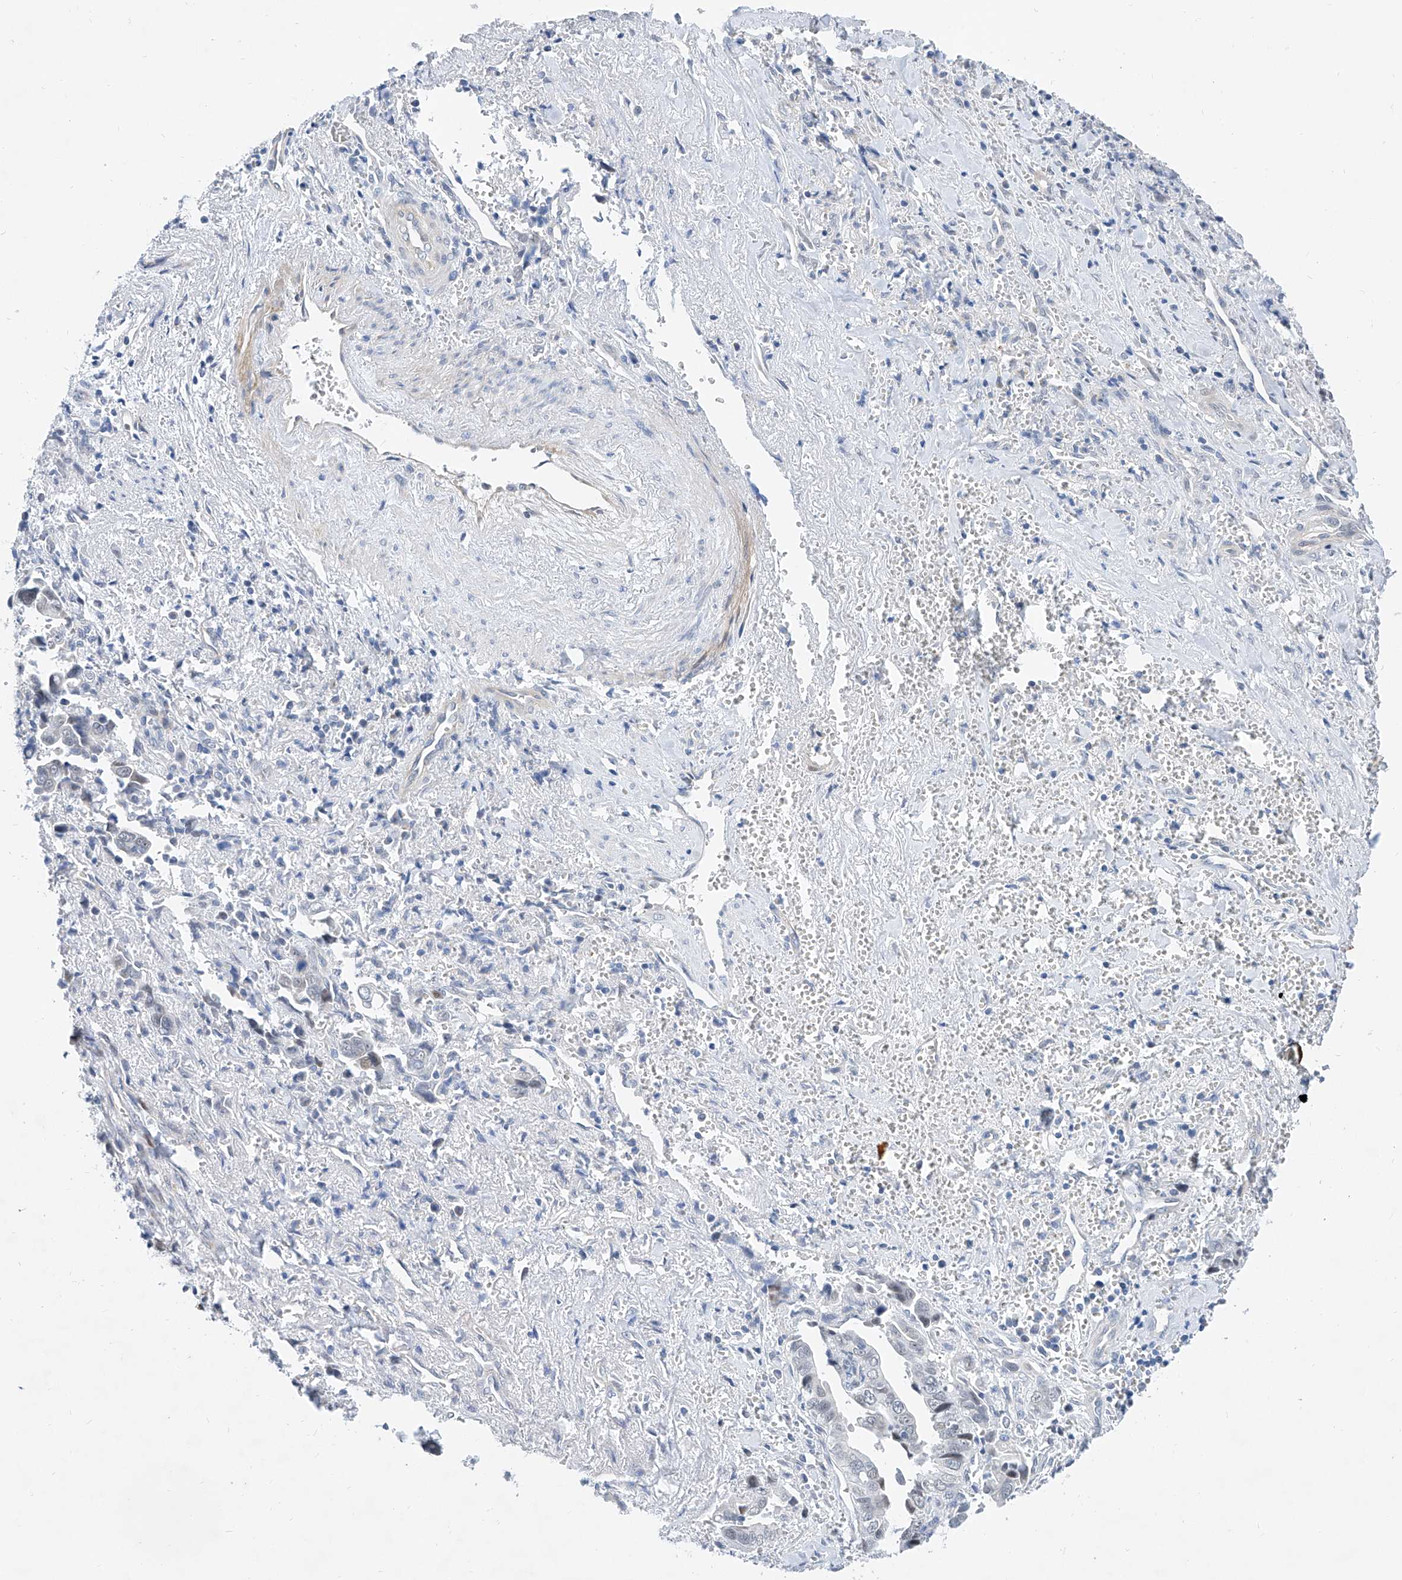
{"staining": {"intensity": "negative", "quantity": "none", "location": "none"}, "tissue": "liver cancer", "cell_type": "Tumor cells", "image_type": "cancer", "snomed": [{"axis": "morphology", "description": "Cholangiocarcinoma"}, {"axis": "topography", "description": "Liver"}], "caption": "Human liver cholangiocarcinoma stained for a protein using IHC shows no staining in tumor cells.", "gene": "BPTF", "patient": {"sex": "female", "age": 79}}